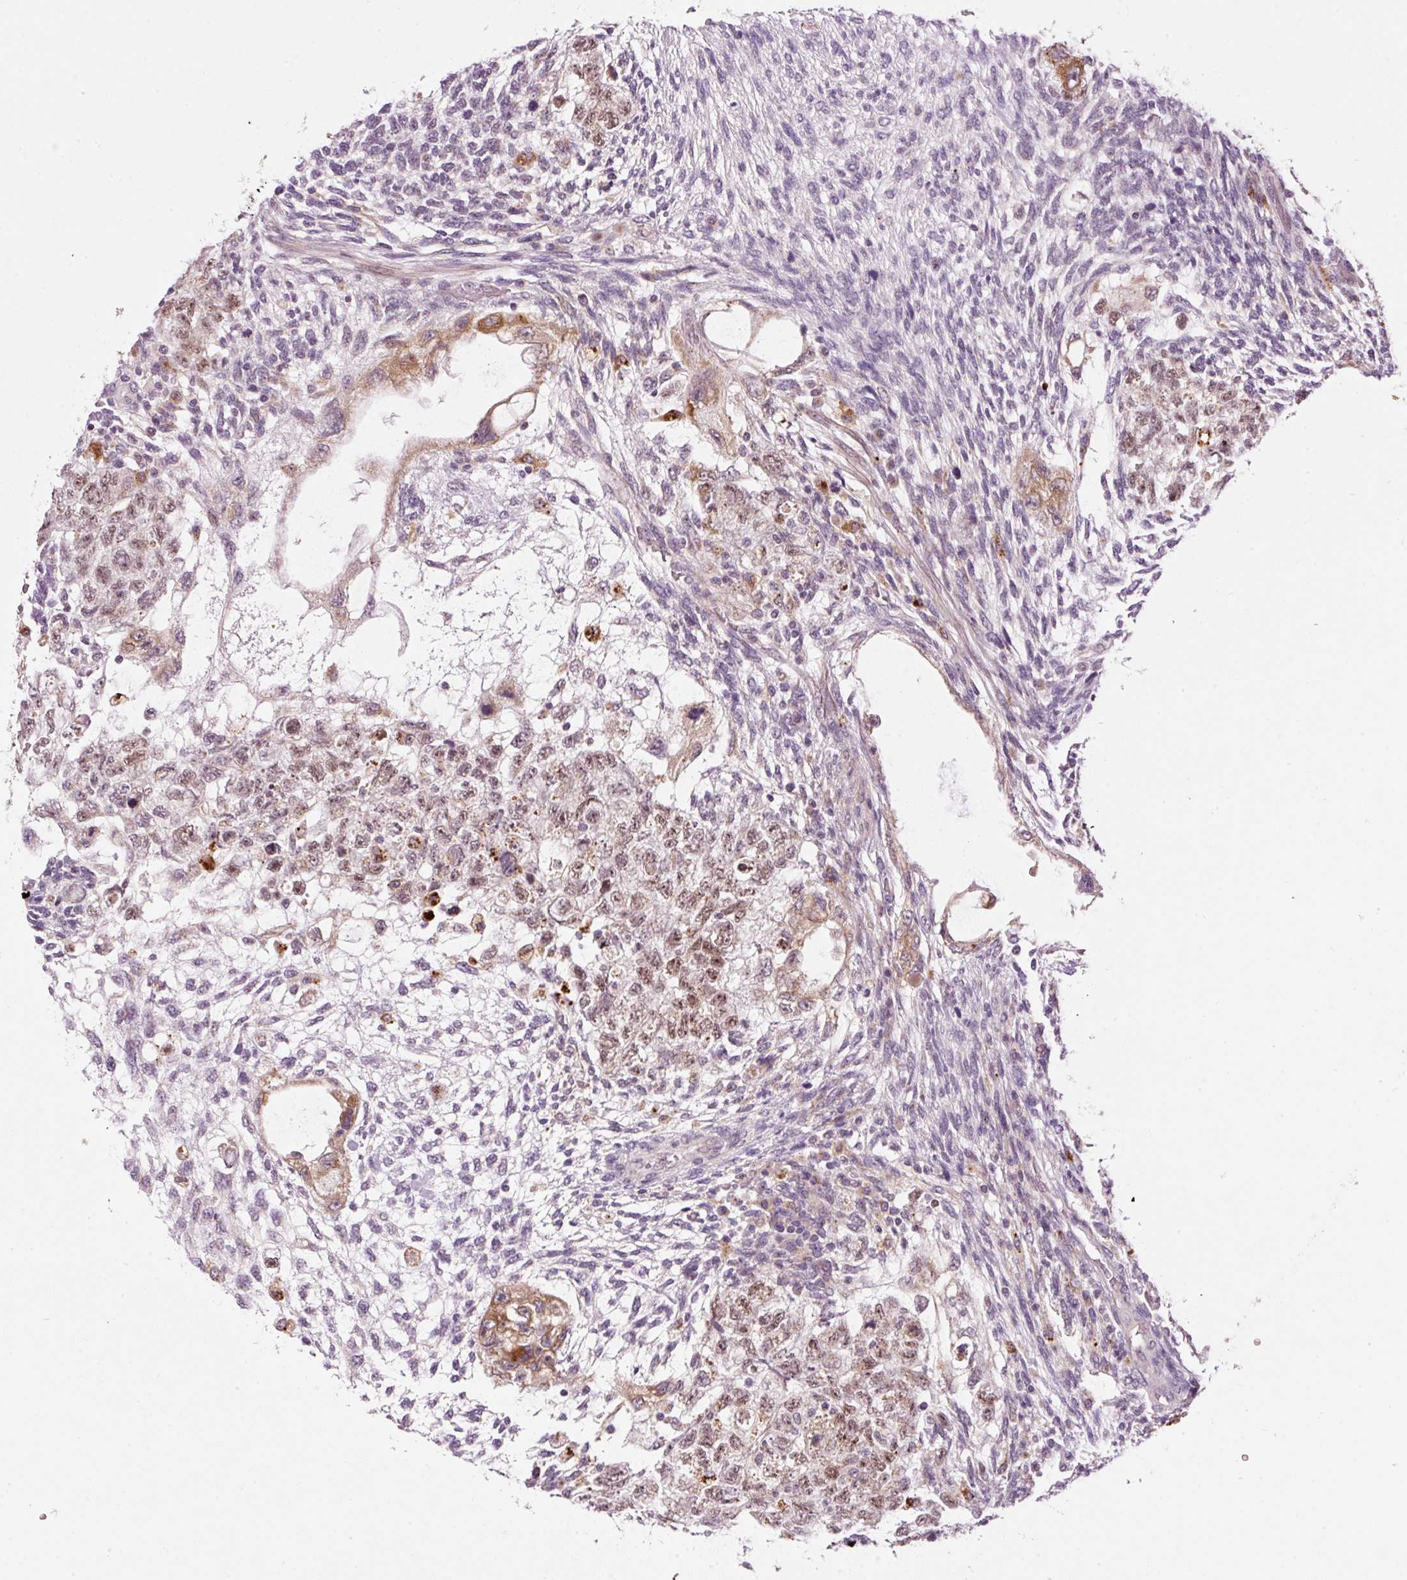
{"staining": {"intensity": "moderate", "quantity": ">75%", "location": "nuclear"}, "tissue": "testis cancer", "cell_type": "Tumor cells", "image_type": "cancer", "snomed": [{"axis": "morphology", "description": "Normal tissue, NOS"}, {"axis": "morphology", "description": "Carcinoma, Embryonal, NOS"}, {"axis": "topography", "description": "Testis"}], "caption": "Protein staining reveals moderate nuclear expression in about >75% of tumor cells in testis embryonal carcinoma.", "gene": "ZNF639", "patient": {"sex": "male", "age": 36}}